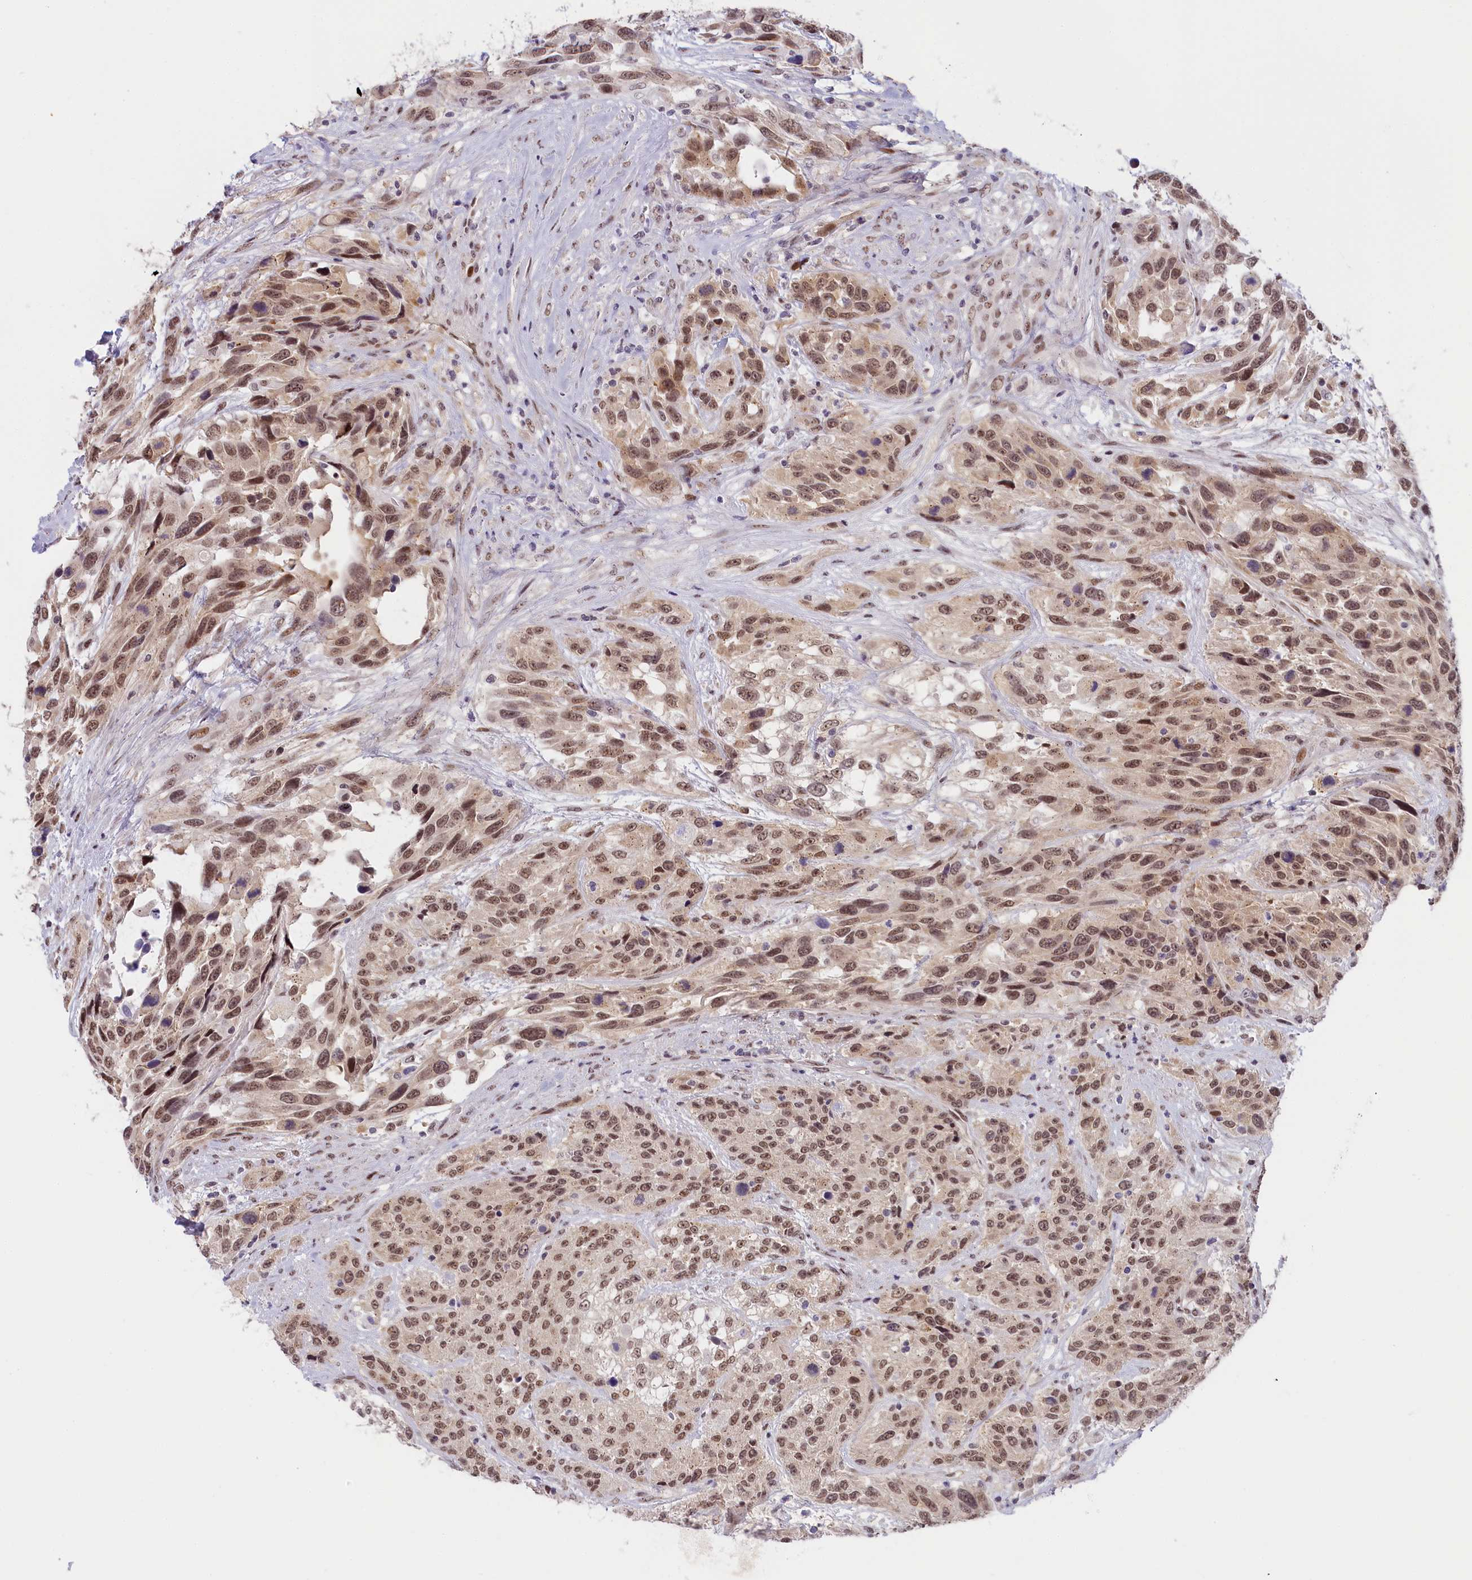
{"staining": {"intensity": "moderate", "quantity": ">75%", "location": "nuclear"}, "tissue": "urothelial cancer", "cell_type": "Tumor cells", "image_type": "cancer", "snomed": [{"axis": "morphology", "description": "Urothelial carcinoma, High grade"}, {"axis": "topography", "description": "Urinary bladder"}], "caption": "Tumor cells demonstrate medium levels of moderate nuclear staining in about >75% of cells in human urothelial carcinoma (high-grade).", "gene": "SEC31B", "patient": {"sex": "female", "age": 70}}